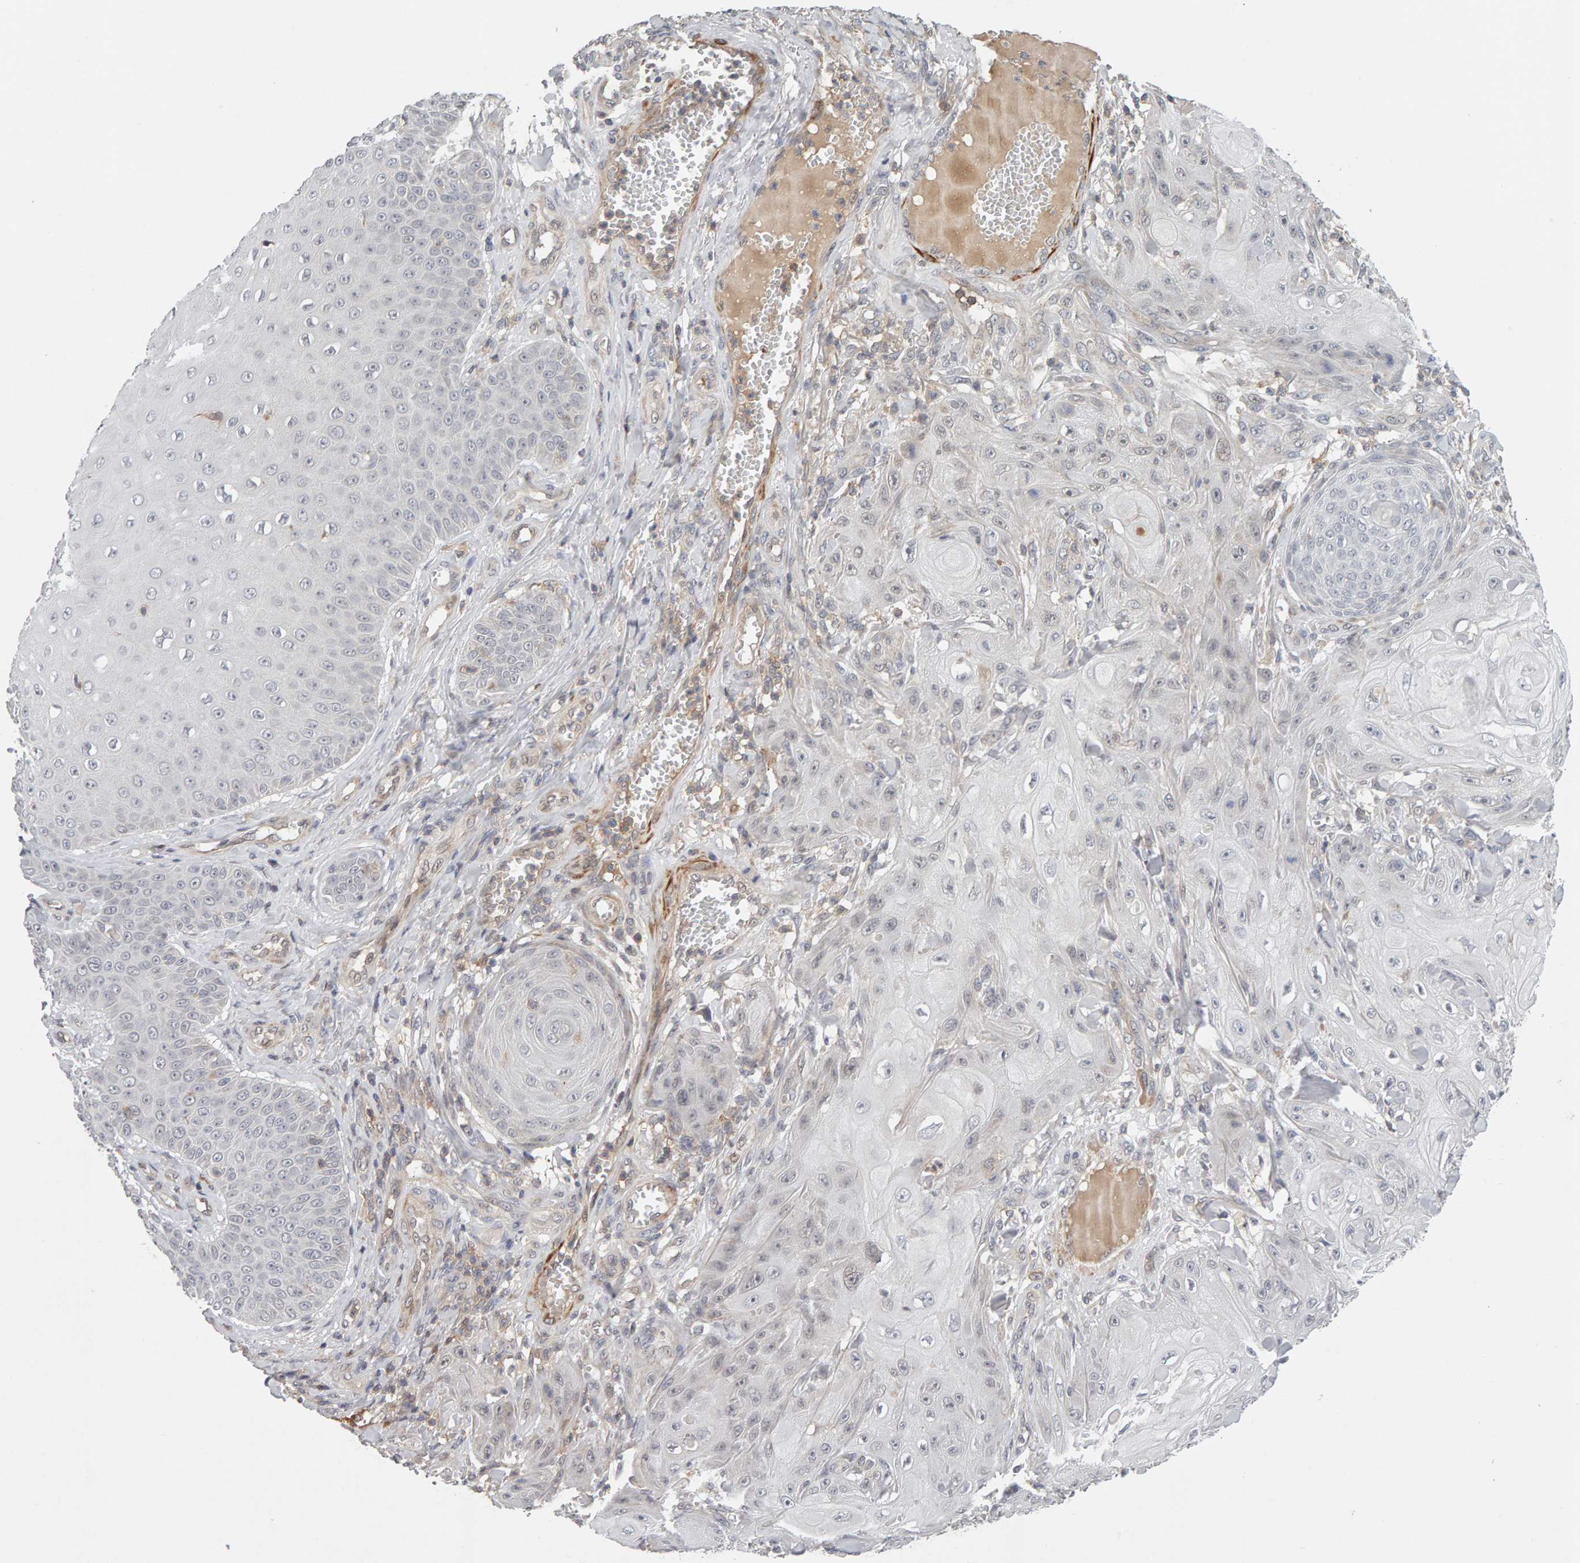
{"staining": {"intensity": "negative", "quantity": "none", "location": "none"}, "tissue": "skin cancer", "cell_type": "Tumor cells", "image_type": "cancer", "snomed": [{"axis": "morphology", "description": "Squamous cell carcinoma, NOS"}, {"axis": "topography", "description": "Skin"}], "caption": "An immunohistochemistry (IHC) image of skin cancer (squamous cell carcinoma) is shown. There is no staining in tumor cells of skin cancer (squamous cell carcinoma).", "gene": "NUDCD1", "patient": {"sex": "male", "age": 74}}